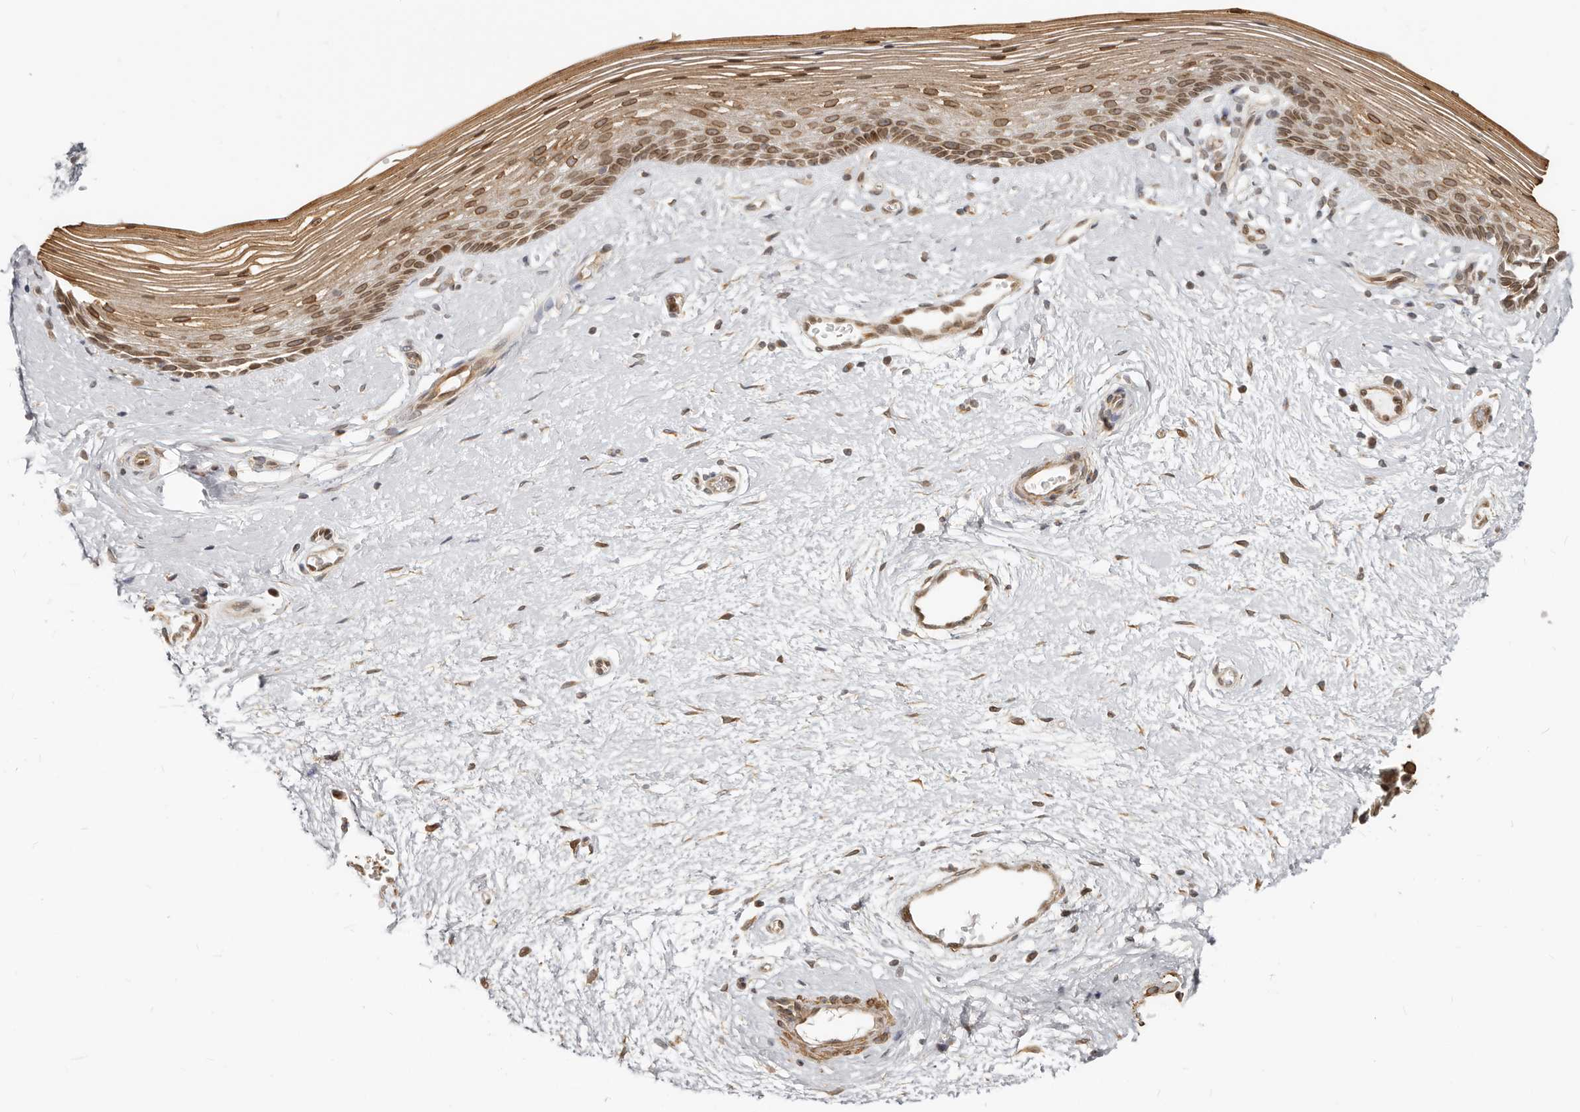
{"staining": {"intensity": "moderate", "quantity": ">75%", "location": "cytoplasmic/membranous,nuclear"}, "tissue": "vagina", "cell_type": "Squamous epithelial cells", "image_type": "normal", "snomed": [{"axis": "morphology", "description": "Normal tissue, NOS"}, {"axis": "topography", "description": "Vagina"}], "caption": "Immunohistochemical staining of benign vagina reveals moderate cytoplasmic/membranous,nuclear protein expression in approximately >75% of squamous epithelial cells. The staining was performed using DAB (3,3'-diaminobenzidine), with brown indicating positive protein expression. Nuclei are stained blue with hematoxylin.", "gene": "NUP153", "patient": {"sex": "female", "age": 46}}